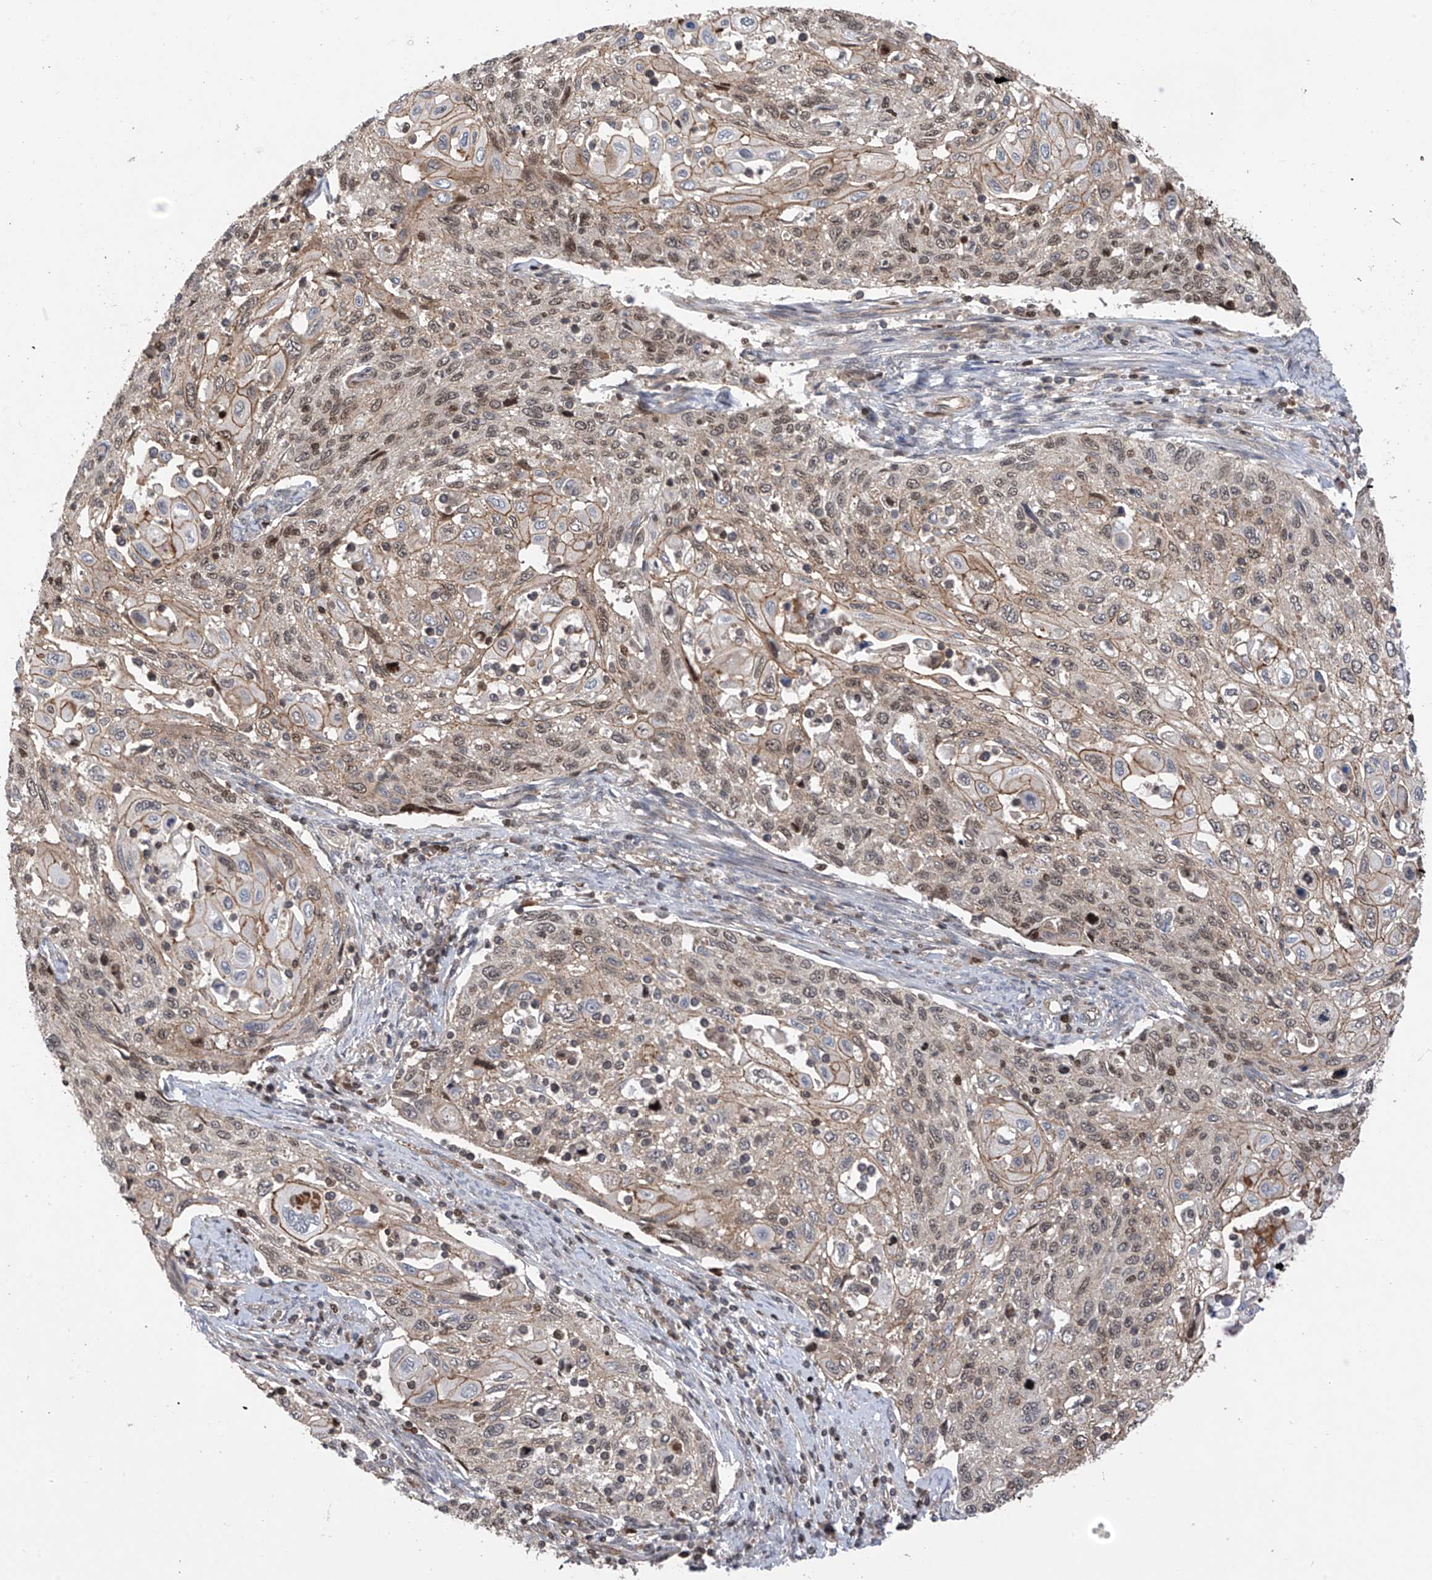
{"staining": {"intensity": "weak", "quantity": ">75%", "location": "cytoplasmic/membranous"}, "tissue": "cervical cancer", "cell_type": "Tumor cells", "image_type": "cancer", "snomed": [{"axis": "morphology", "description": "Squamous cell carcinoma, NOS"}, {"axis": "topography", "description": "Cervix"}], "caption": "Brown immunohistochemical staining in human cervical cancer reveals weak cytoplasmic/membranous staining in approximately >75% of tumor cells.", "gene": "DNAJC9", "patient": {"sex": "female", "age": 70}}